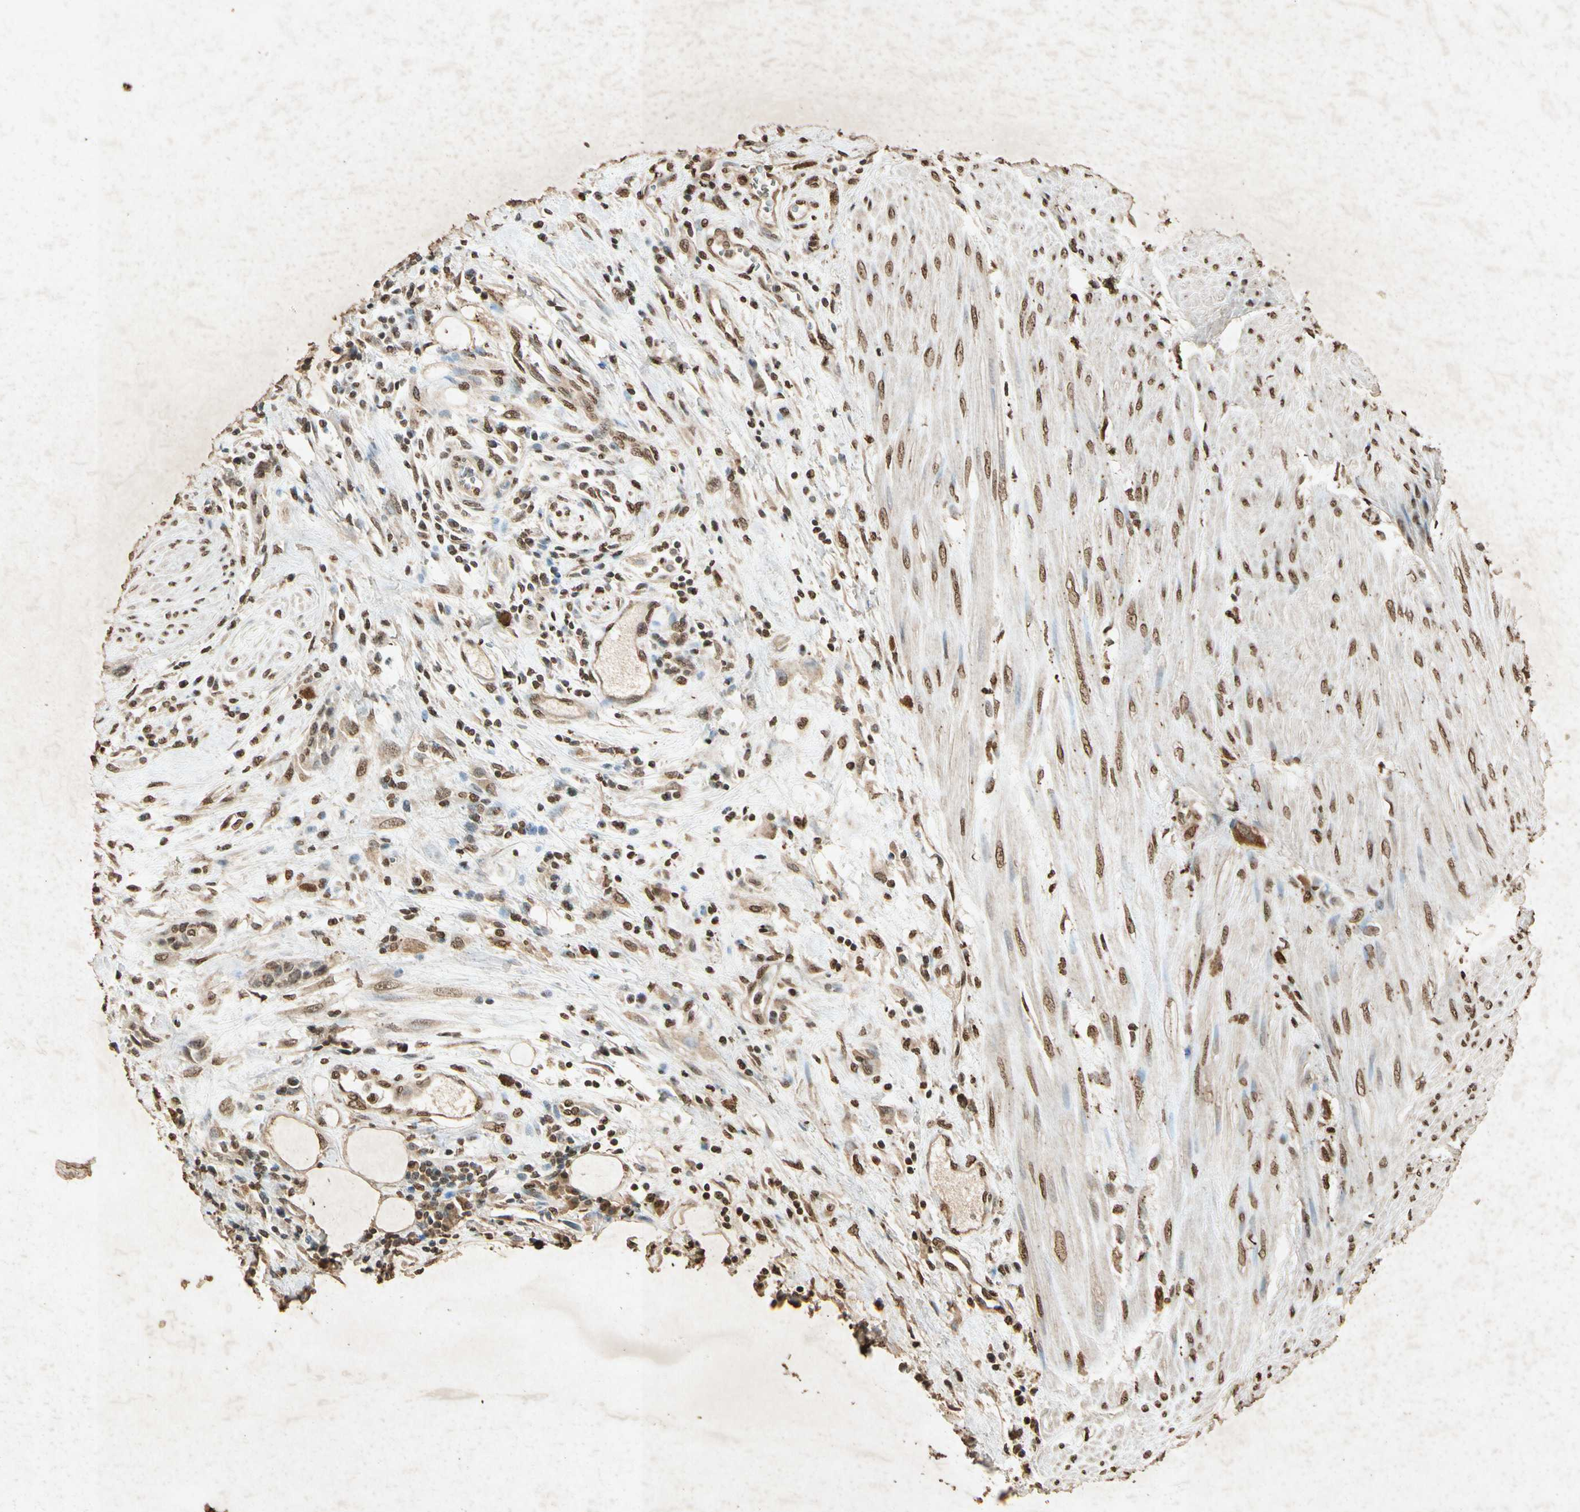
{"staining": {"intensity": "moderate", "quantity": "25%-75%", "location": "nuclear"}, "tissue": "urothelial cancer", "cell_type": "Tumor cells", "image_type": "cancer", "snomed": [{"axis": "morphology", "description": "Urothelial carcinoma, High grade"}, {"axis": "topography", "description": "Urinary bladder"}], "caption": "Immunohistochemistry (IHC) (DAB) staining of human urothelial carcinoma (high-grade) shows moderate nuclear protein positivity in about 25%-75% of tumor cells.", "gene": "MSRB1", "patient": {"sex": "male", "age": 35}}